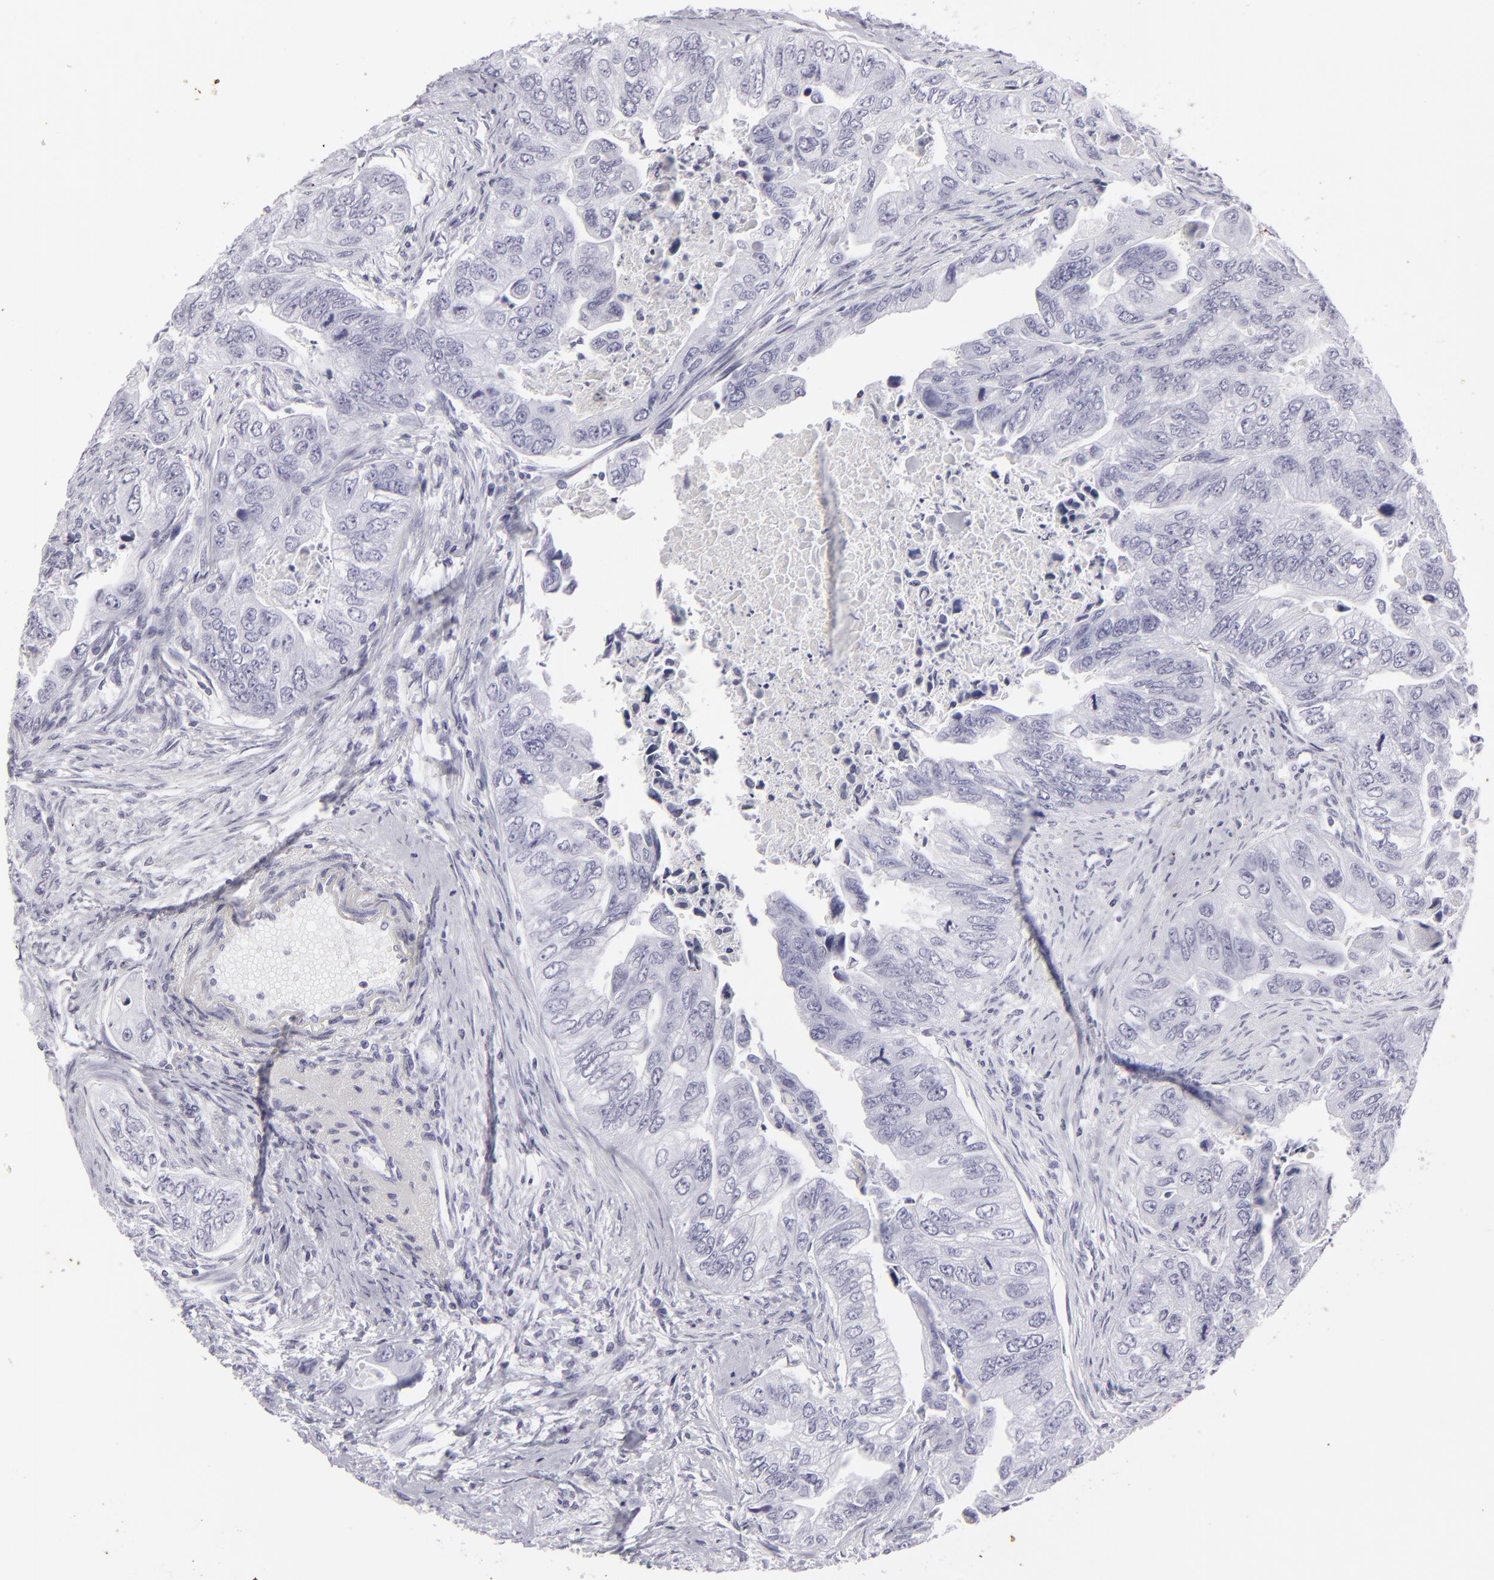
{"staining": {"intensity": "negative", "quantity": "none", "location": "none"}, "tissue": "colorectal cancer", "cell_type": "Tumor cells", "image_type": "cancer", "snomed": [{"axis": "morphology", "description": "Adenocarcinoma, NOS"}, {"axis": "topography", "description": "Colon"}], "caption": "Immunohistochemistry of human colorectal cancer displays no staining in tumor cells.", "gene": "KRT1", "patient": {"sex": "female", "age": 11}}